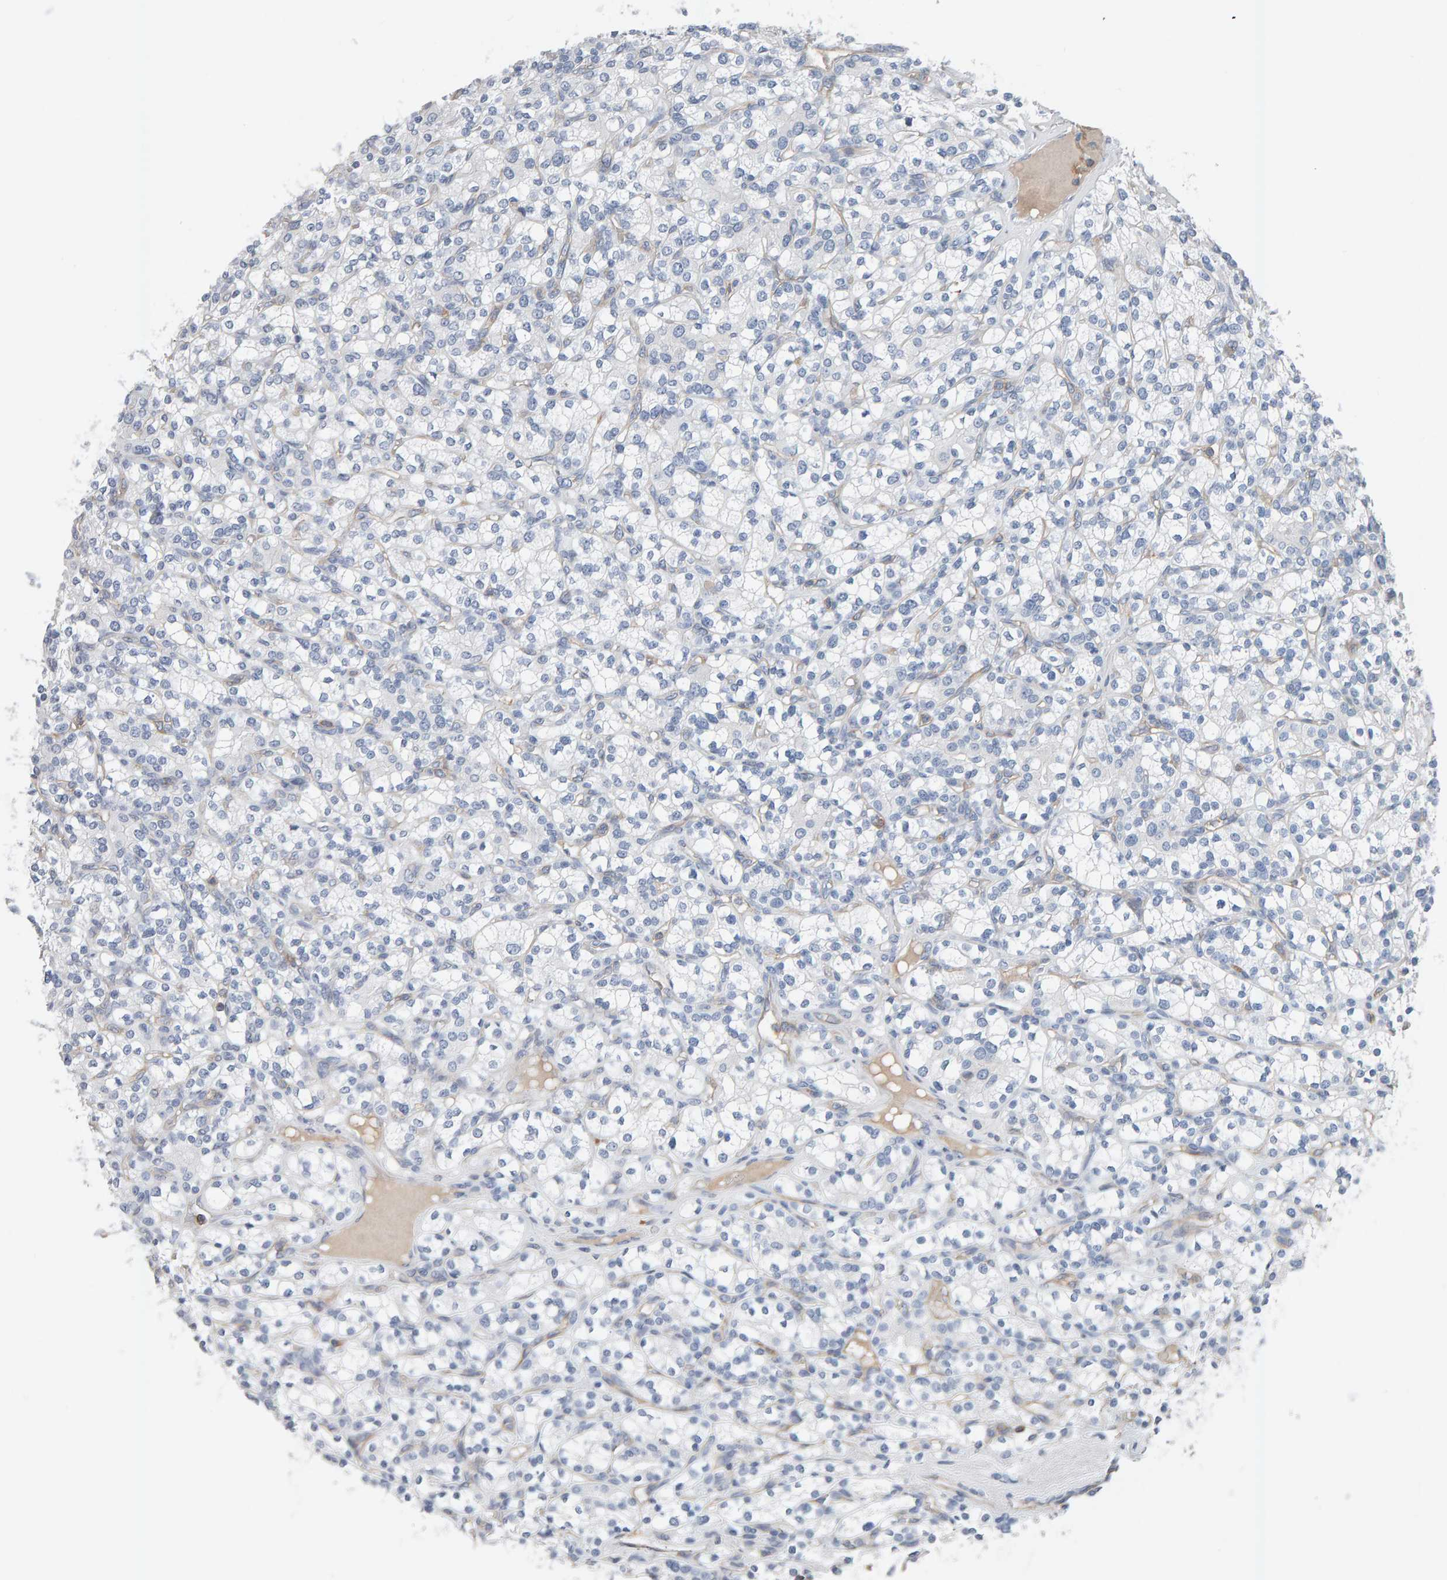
{"staining": {"intensity": "negative", "quantity": "none", "location": "none"}, "tissue": "renal cancer", "cell_type": "Tumor cells", "image_type": "cancer", "snomed": [{"axis": "morphology", "description": "Adenocarcinoma, NOS"}, {"axis": "topography", "description": "Kidney"}], "caption": "The photomicrograph reveals no significant staining in tumor cells of renal adenocarcinoma. The staining is performed using DAB (3,3'-diaminobenzidine) brown chromogen with nuclei counter-stained in using hematoxylin.", "gene": "FYN", "patient": {"sex": "male", "age": 77}}